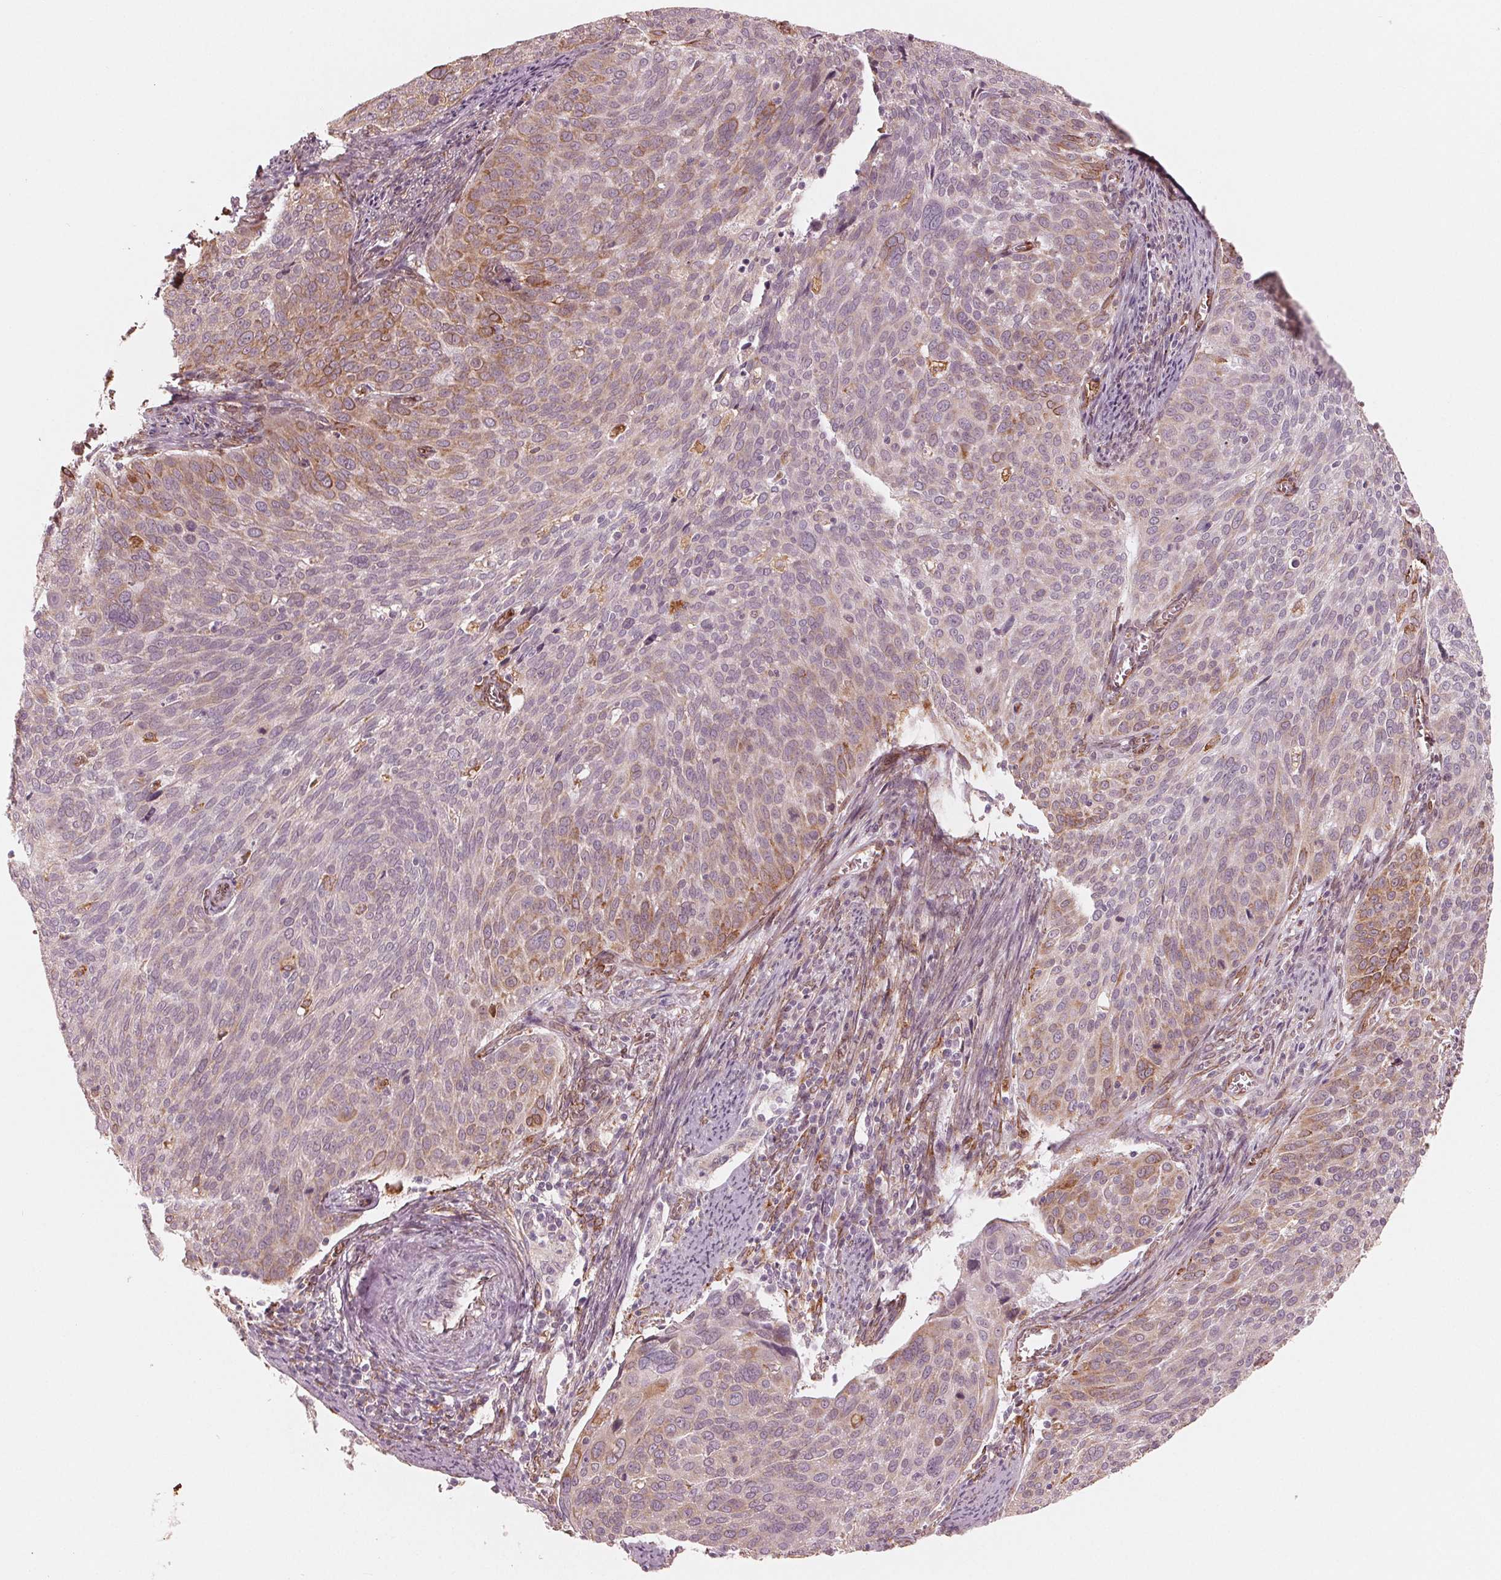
{"staining": {"intensity": "weak", "quantity": ">75%", "location": "cytoplasmic/membranous"}, "tissue": "cervical cancer", "cell_type": "Tumor cells", "image_type": "cancer", "snomed": [{"axis": "morphology", "description": "Squamous cell carcinoma, NOS"}, {"axis": "topography", "description": "Cervix"}], "caption": "Protein expression analysis of cervical cancer demonstrates weak cytoplasmic/membranous positivity in about >75% of tumor cells. (Stains: DAB (3,3'-diaminobenzidine) in brown, nuclei in blue, Microscopy: brightfield microscopy at high magnification).", "gene": "IKBIP", "patient": {"sex": "female", "age": 39}}